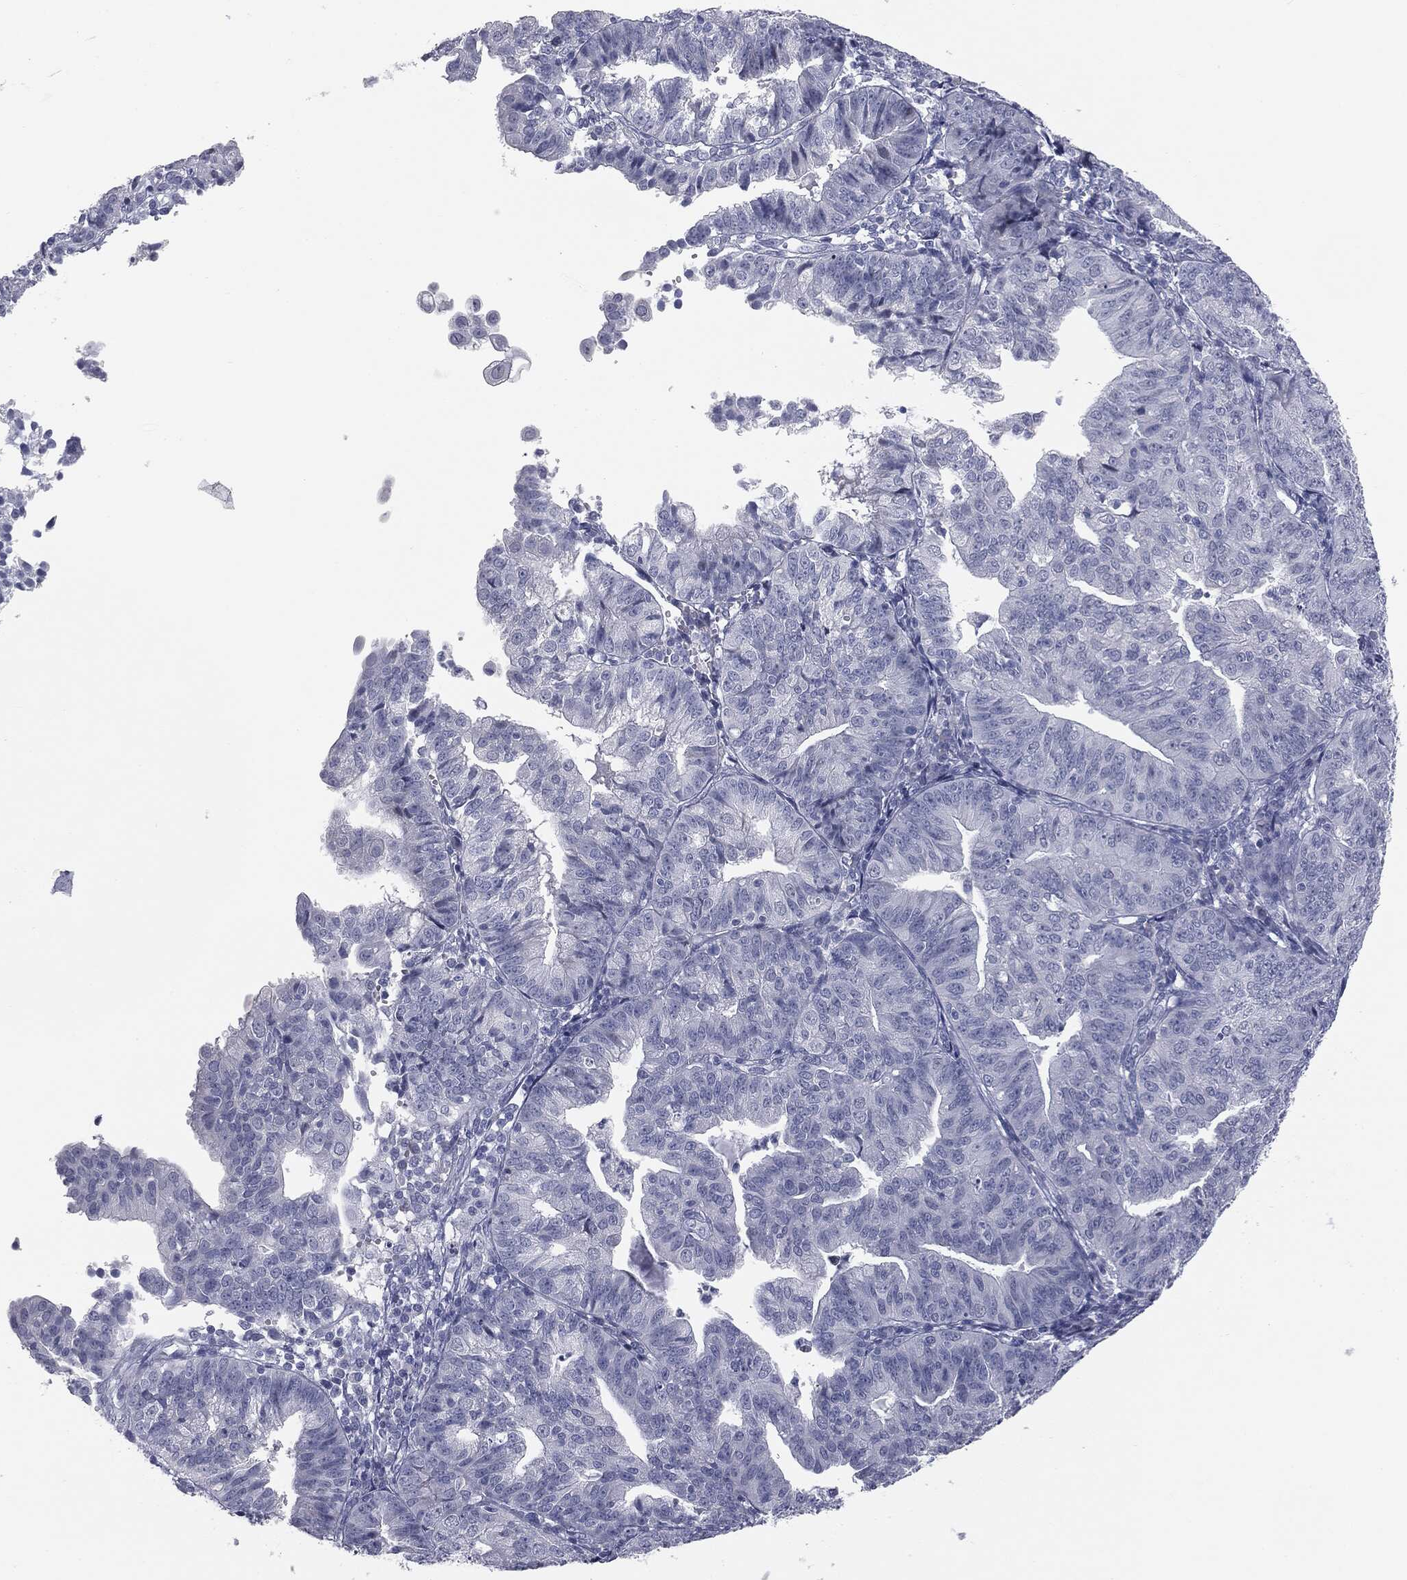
{"staining": {"intensity": "negative", "quantity": "none", "location": "none"}, "tissue": "endometrial cancer", "cell_type": "Tumor cells", "image_type": "cancer", "snomed": [{"axis": "morphology", "description": "Adenocarcinoma, NOS"}, {"axis": "topography", "description": "Endometrium"}], "caption": "Image shows no significant protein staining in tumor cells of endometrial adenocarcinoma.", "gene": "MUC5AC", "patient": {"sex": "female", "age": 56}}